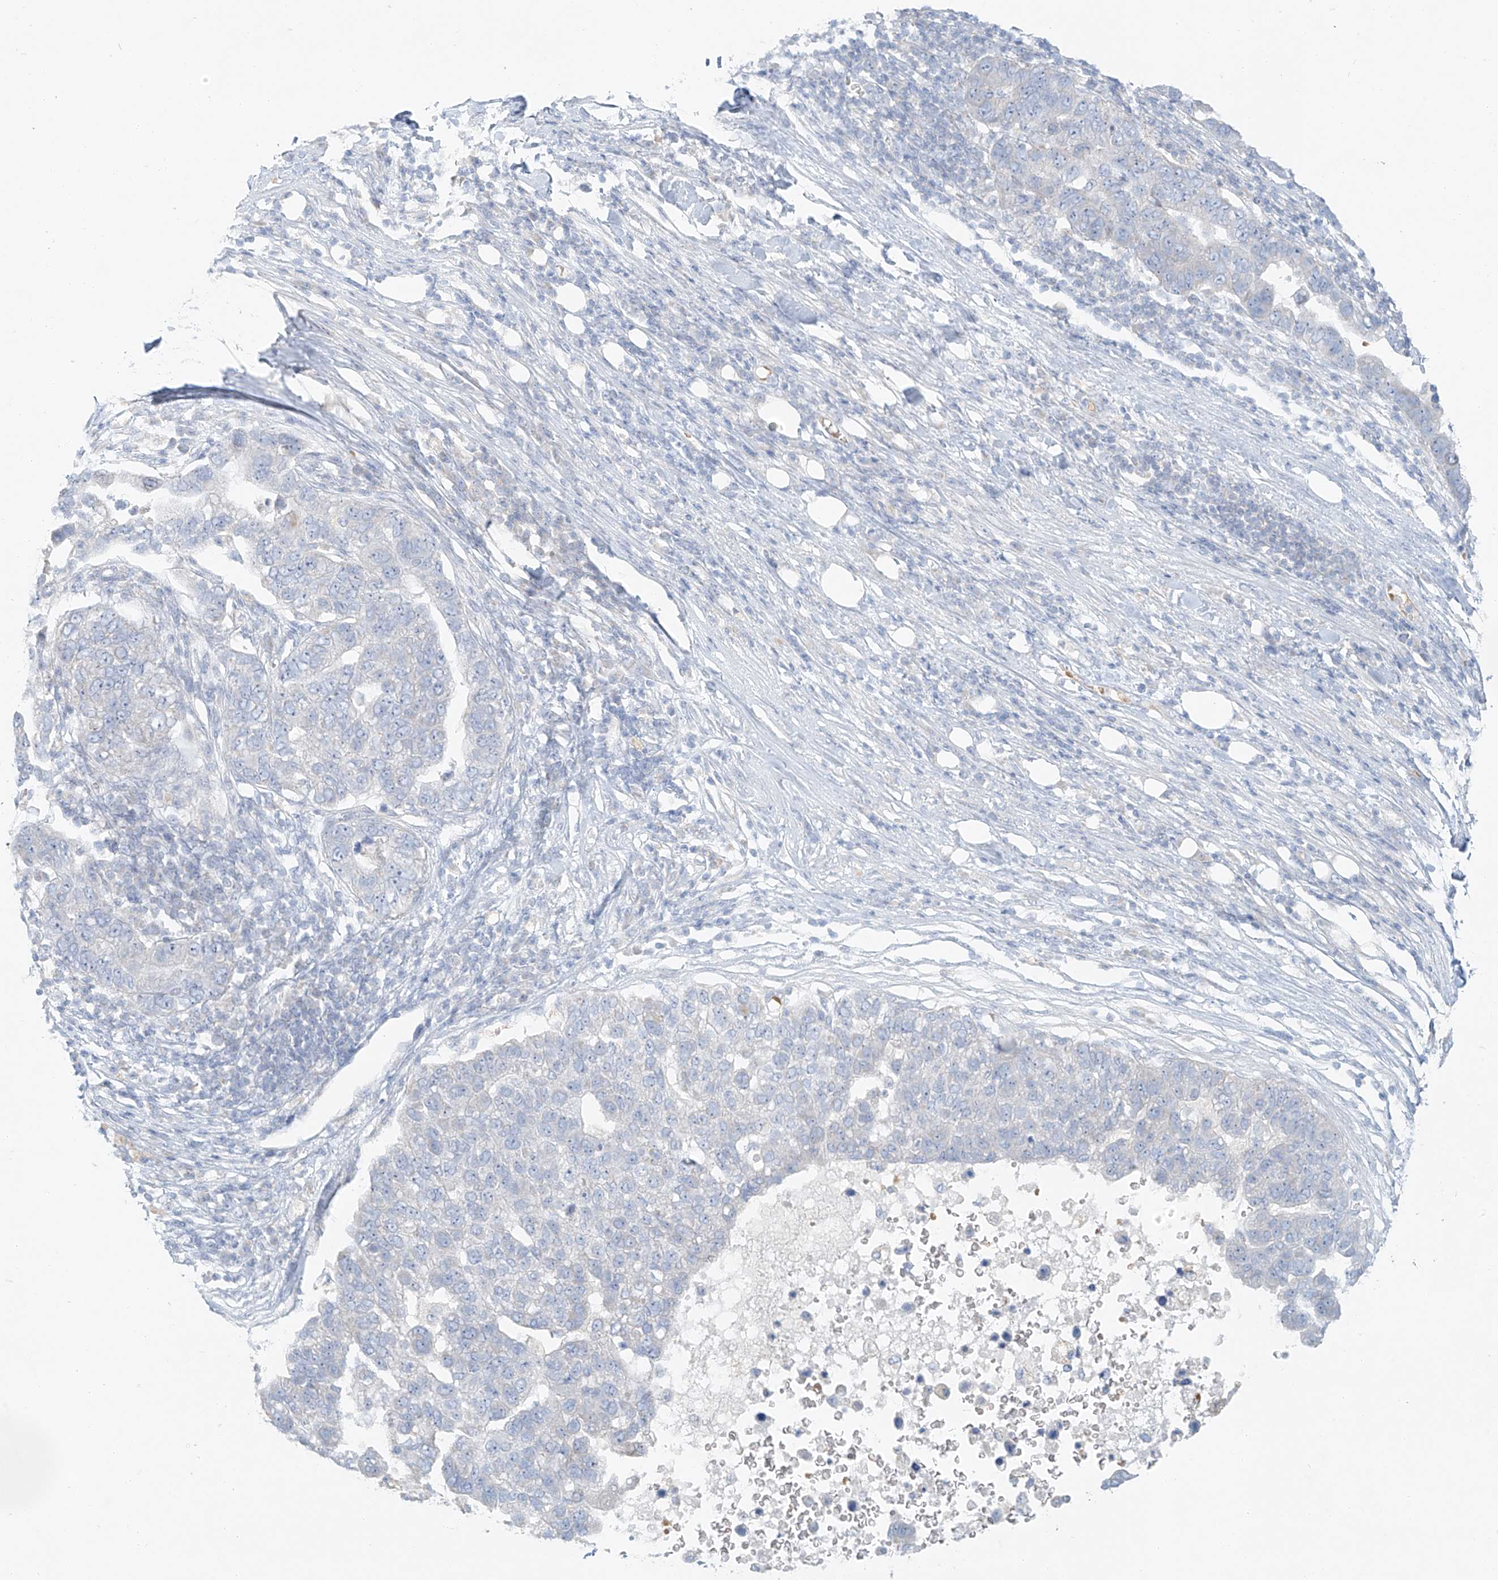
{"staining": {"intensity": "negative", "quantity": "none", "location": "none"}, "tissue": "pancreatic cancer", "cell_type": "Tumor cells", "image_type": "cancer", "snomed": [{"axis": "morphology", "description": "Adenocarcinoma, NOS"}, {"axis": "topography", "description": "Pancreas"}], "caption": "DAB immunohistochemical staining of human pancreatic cancer exhibits no significant staining in tumor cells.", "gene": "PGC", "patient": {"sex": "female", "age": 61}}